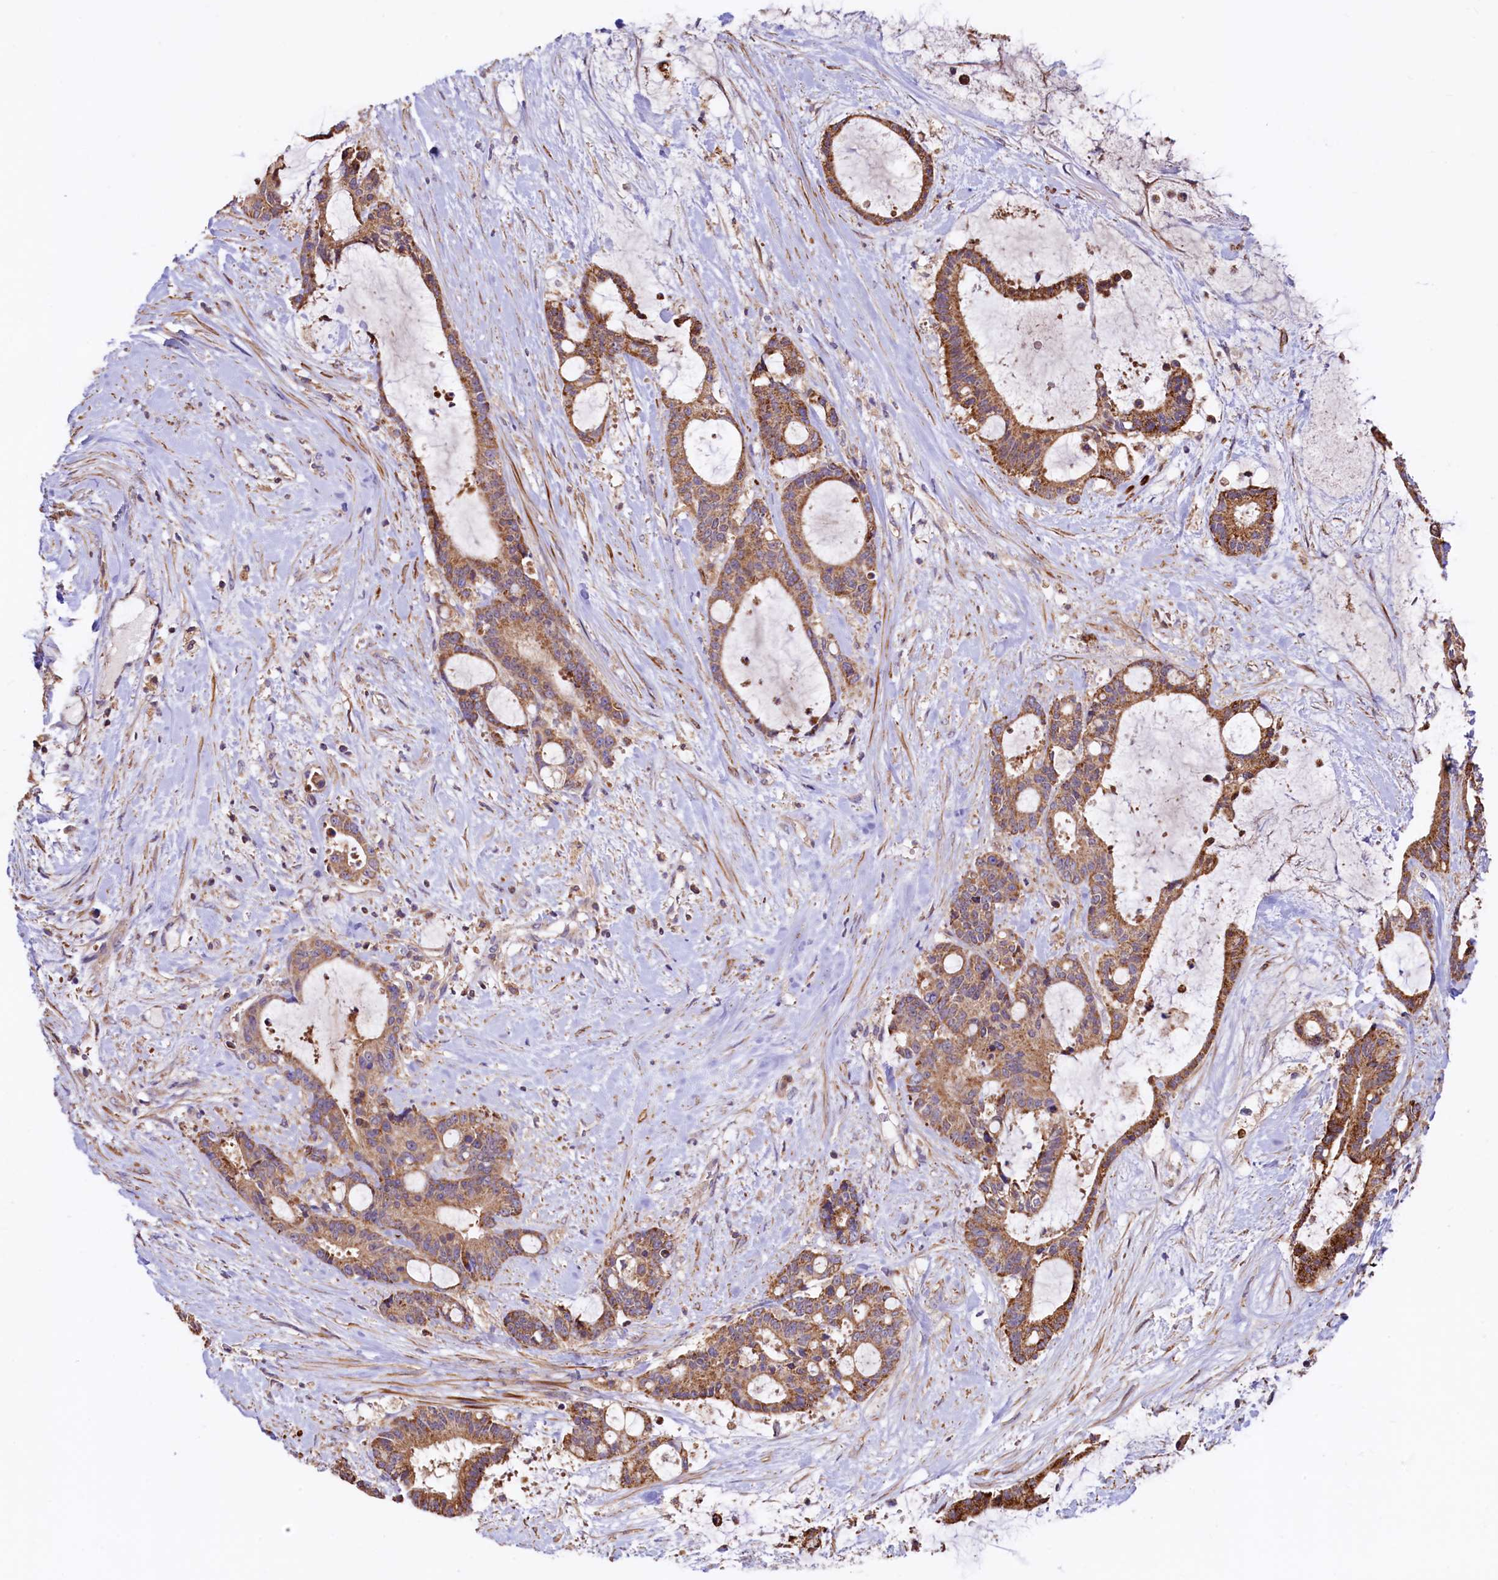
{"staining": {"intensity": "moderate", "quantity": ">75%", "location": "cytoplasmic/membranous"}, "tissue": "liver cancer", "cell_type": "Tumor cells", "image_type": "cancer", "snomed": [{"axis": "morphology", "description": "Normal tissue, NOS"}, {"axis": "morphology", "description": "Cholangiocarcinoma"}, {"axis": "topography", "description": "Liver"}, {"axis": "topography", "description": "Peripheral nerve tissue"}], "caption": "Liver cancer tissue reveals moderate cytoplasmic/membranous expression in about >75% of tumor cells, visualized by immunohistochemistry.", "gene": "CIAO3", "patient": {"sex": "female", "age": 73}}